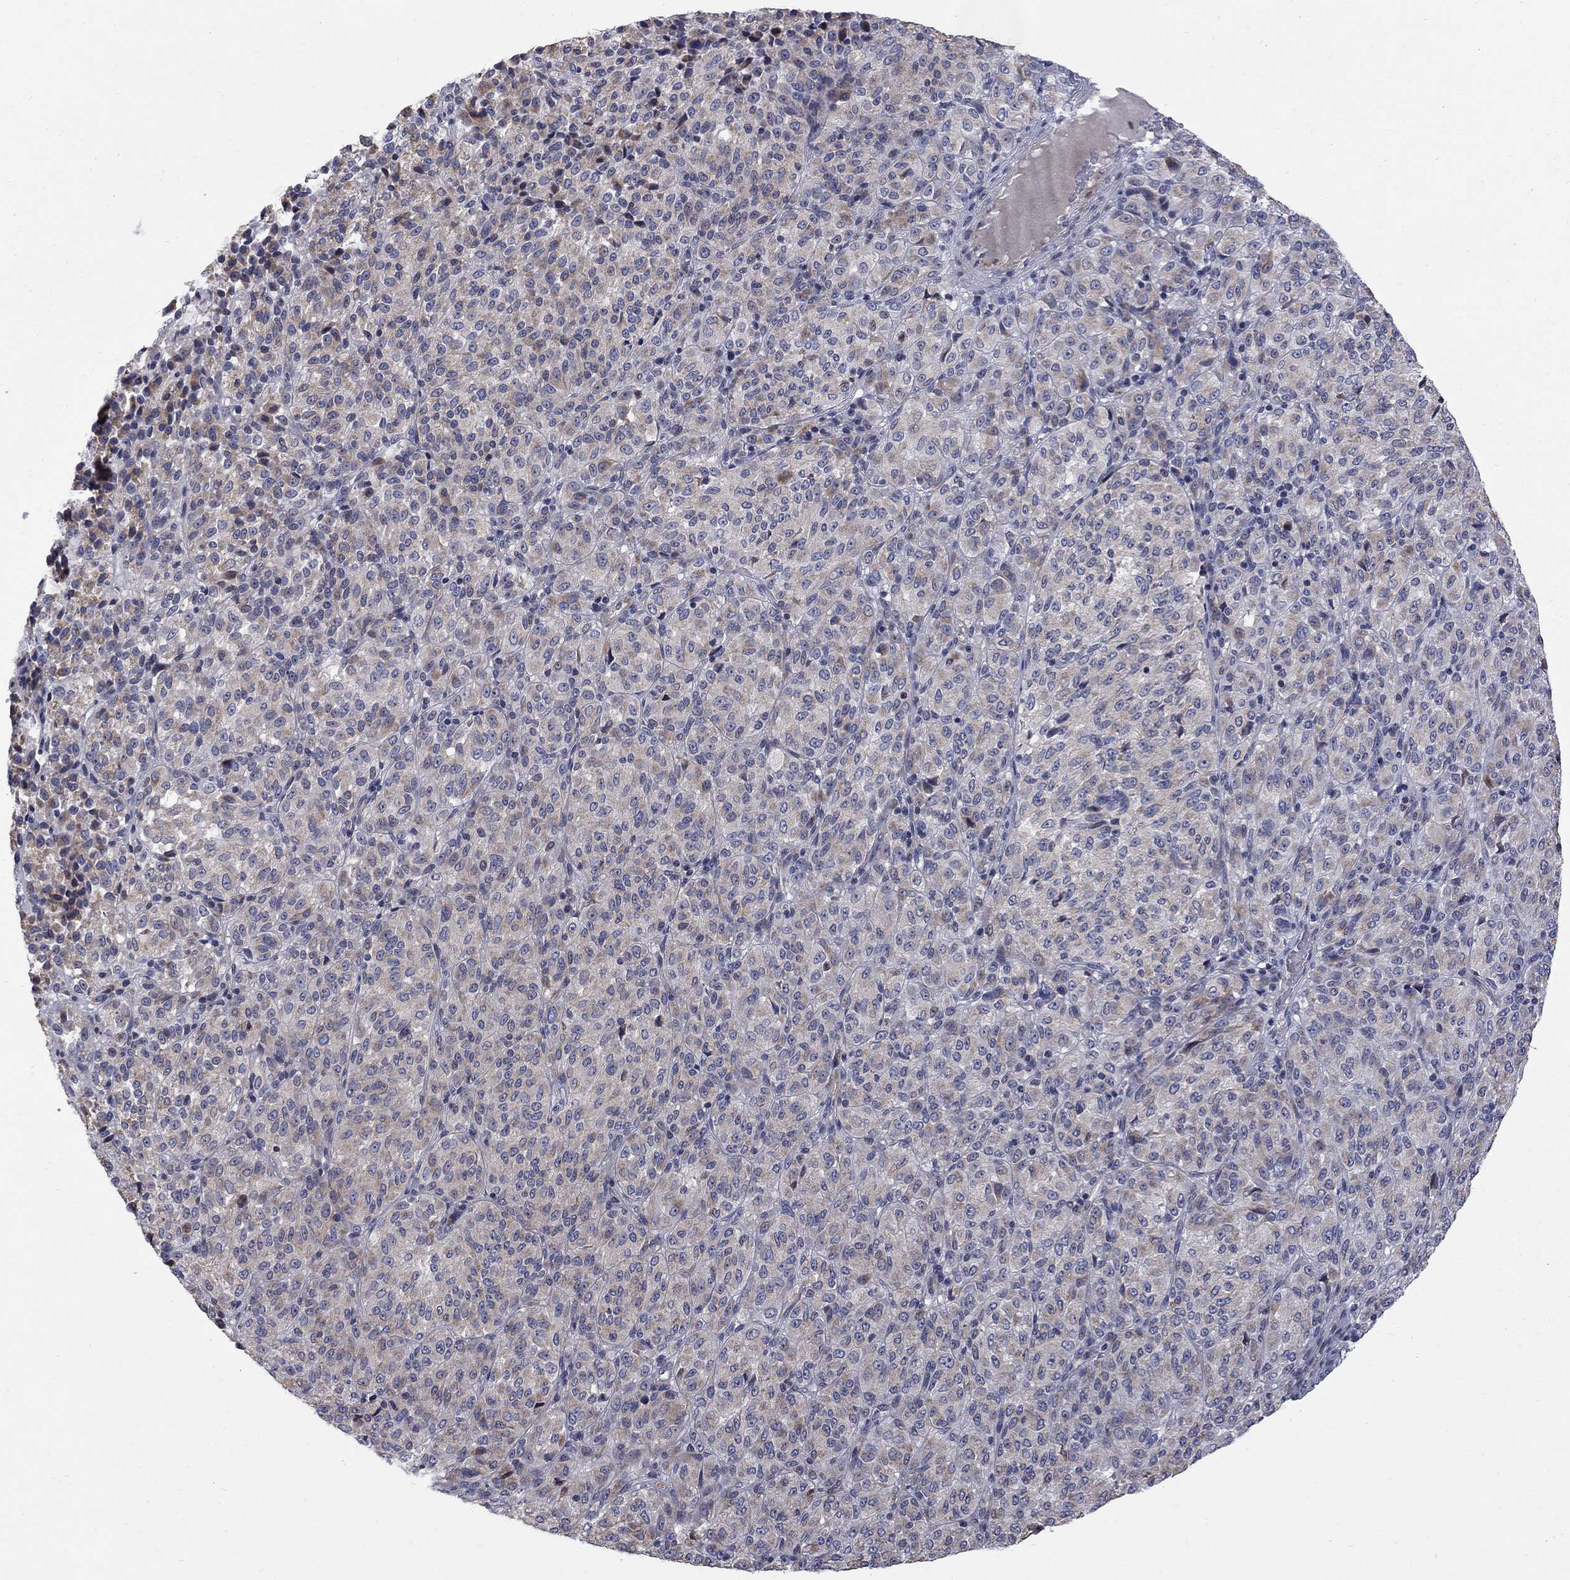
{"staining": {"intensity": "weak", "quantity": "<25%", "location": "cytoplasmic/membranous"}, "tissue": "melanoma", "cell_type": "Tumor cells", "image_type": "cancer", "snomed": [{"axis": "morphology", "description": "Malignant melanoma, Metastatic site"}, {"axis": "topography", "description": "Brain"}], "caption": "Protein analysis of malignant melanoma (metastatic site) reveals no significant positivity in tumor cells.", "gene": "SH2B1", "patient": {"sex": "female", "age": 56}}